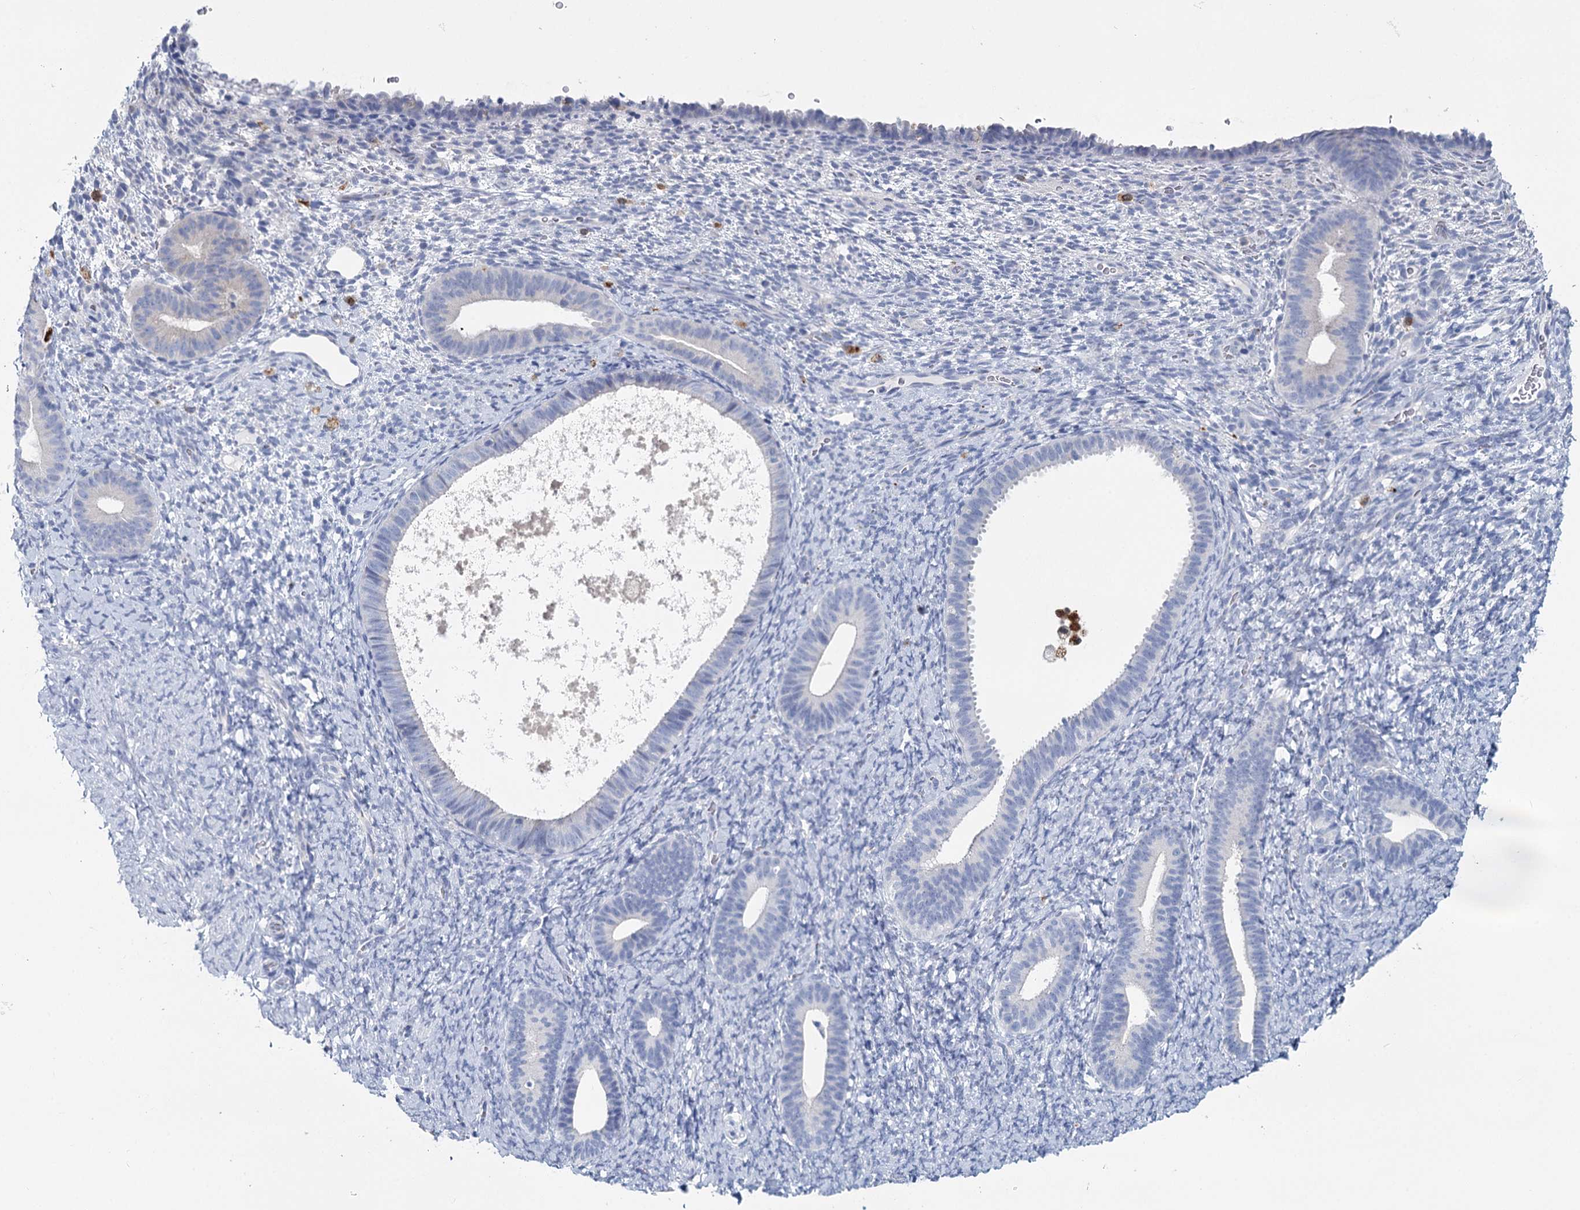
{"staining": {"intensity": "negative", "quantity": "none", "location": "none"}, "tissue": "endometrium", "cell_type": "Cells in endometrial stroma", "image_type": "normal", "snomed": [{"axis": "morphology", "description": "Normal tissue, NOS"}, {"axis": "topography", "description": "Endometrium"}], "caption": "Immunohistochemistry micrograph of benign endometrium: human endometrium stained with DAB (3,3'-diaminobenzidine) shows no significant protein expression in cells in endometrial stroma. (DAB (3,3'-diaminobenzidine) immunohistochemistry (IHC) with hematoxylin counter stain).", "gene": "METTL7B", "patient": {"sex": "female", "age": 65}}